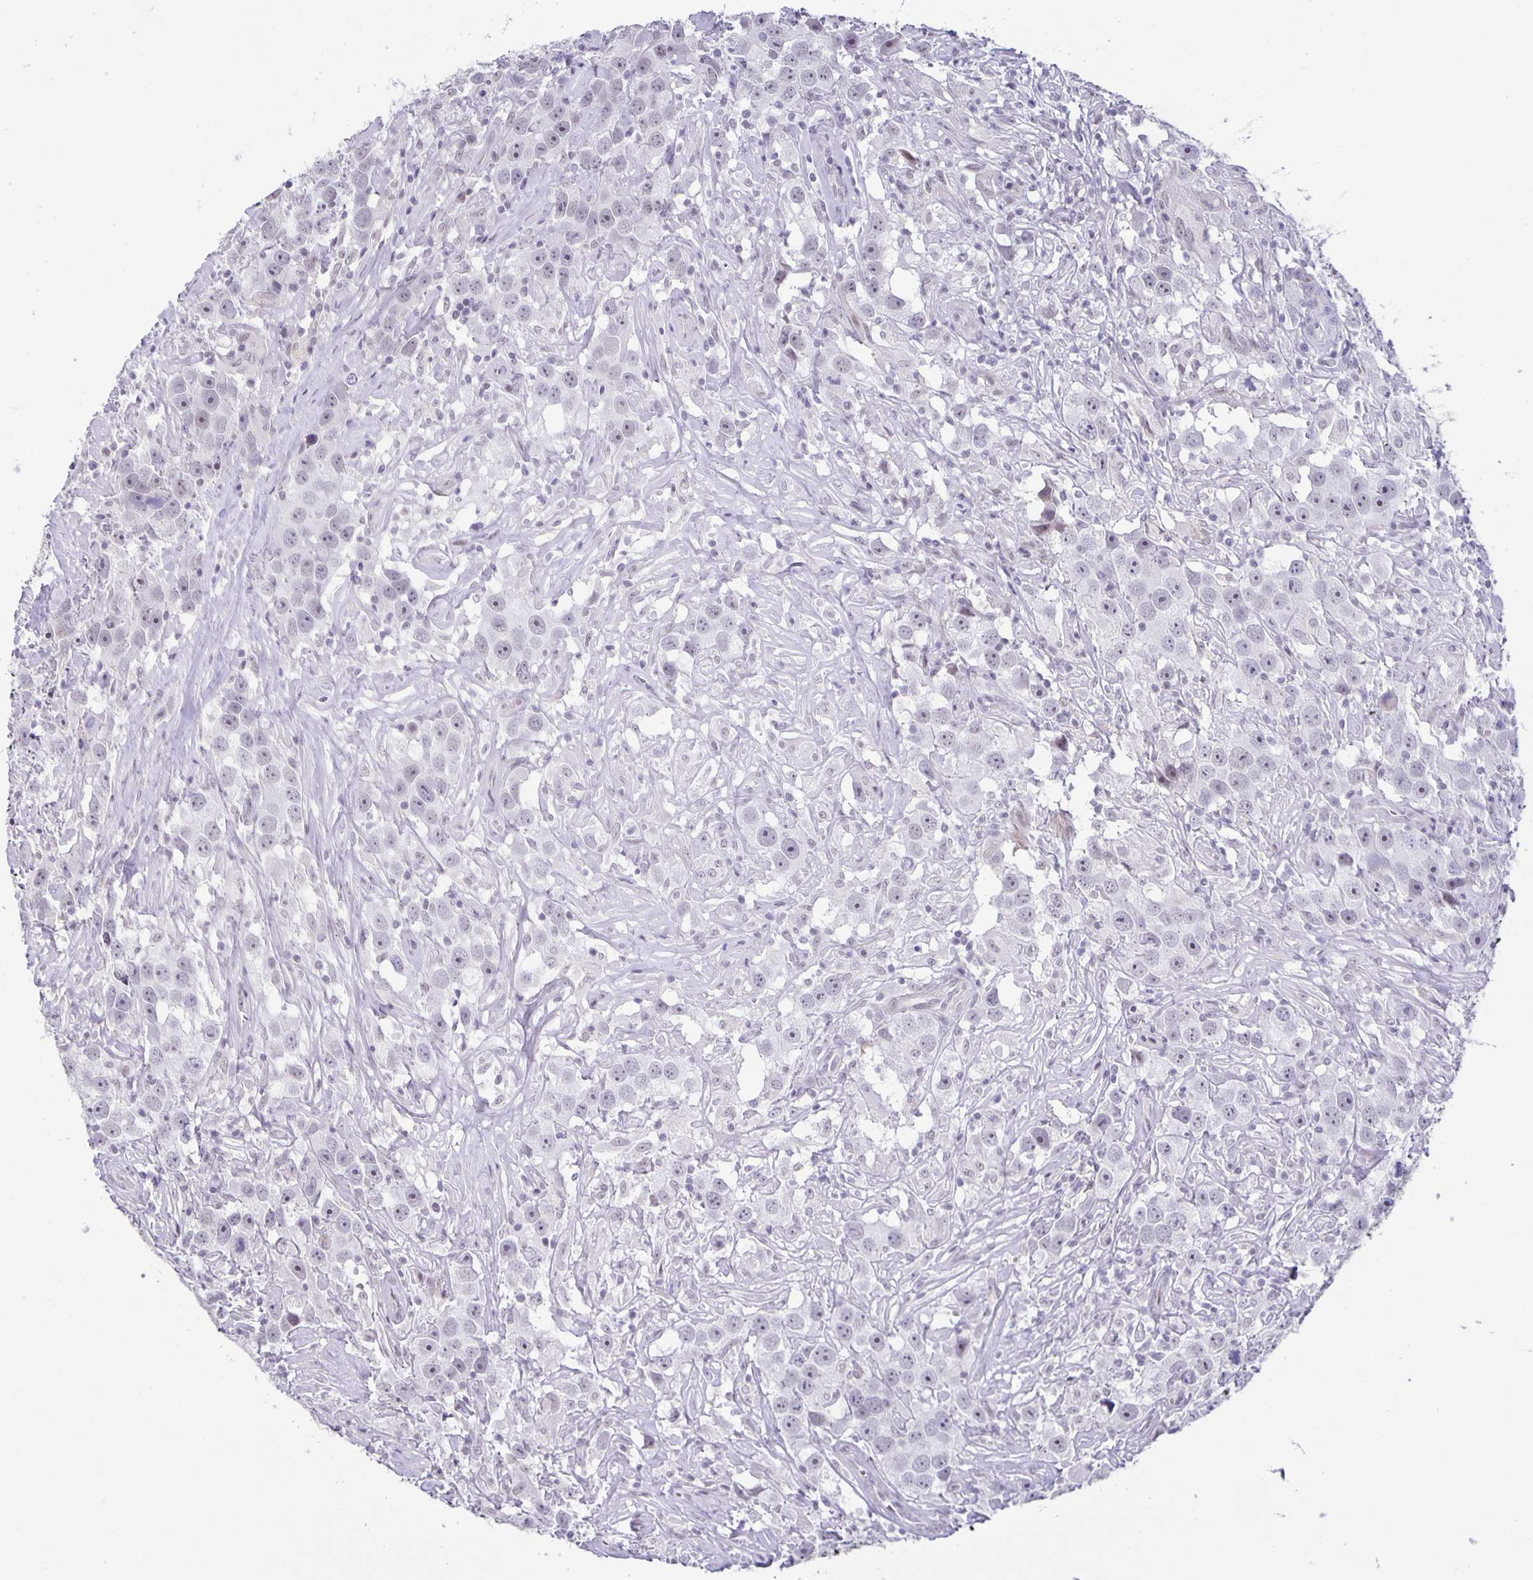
{"staining": {"intensity": "negative", "quantity": "none", "location": "none"}, "tissue": "testis cancer", "cell_type": "Tumor cells", "image_type": "cancer", "snomed": [{"axis": "morphology", "description": "Seminoma, NOS"}, {"axis": "topography", "description": "Testis"}], "caption": "Immunohistochemistry (IHC) of human seminoma (testis) exhibits no staining in tumor cells.", "gene": "PHRF1", "patient": {"sex": "male", "age": 49}}